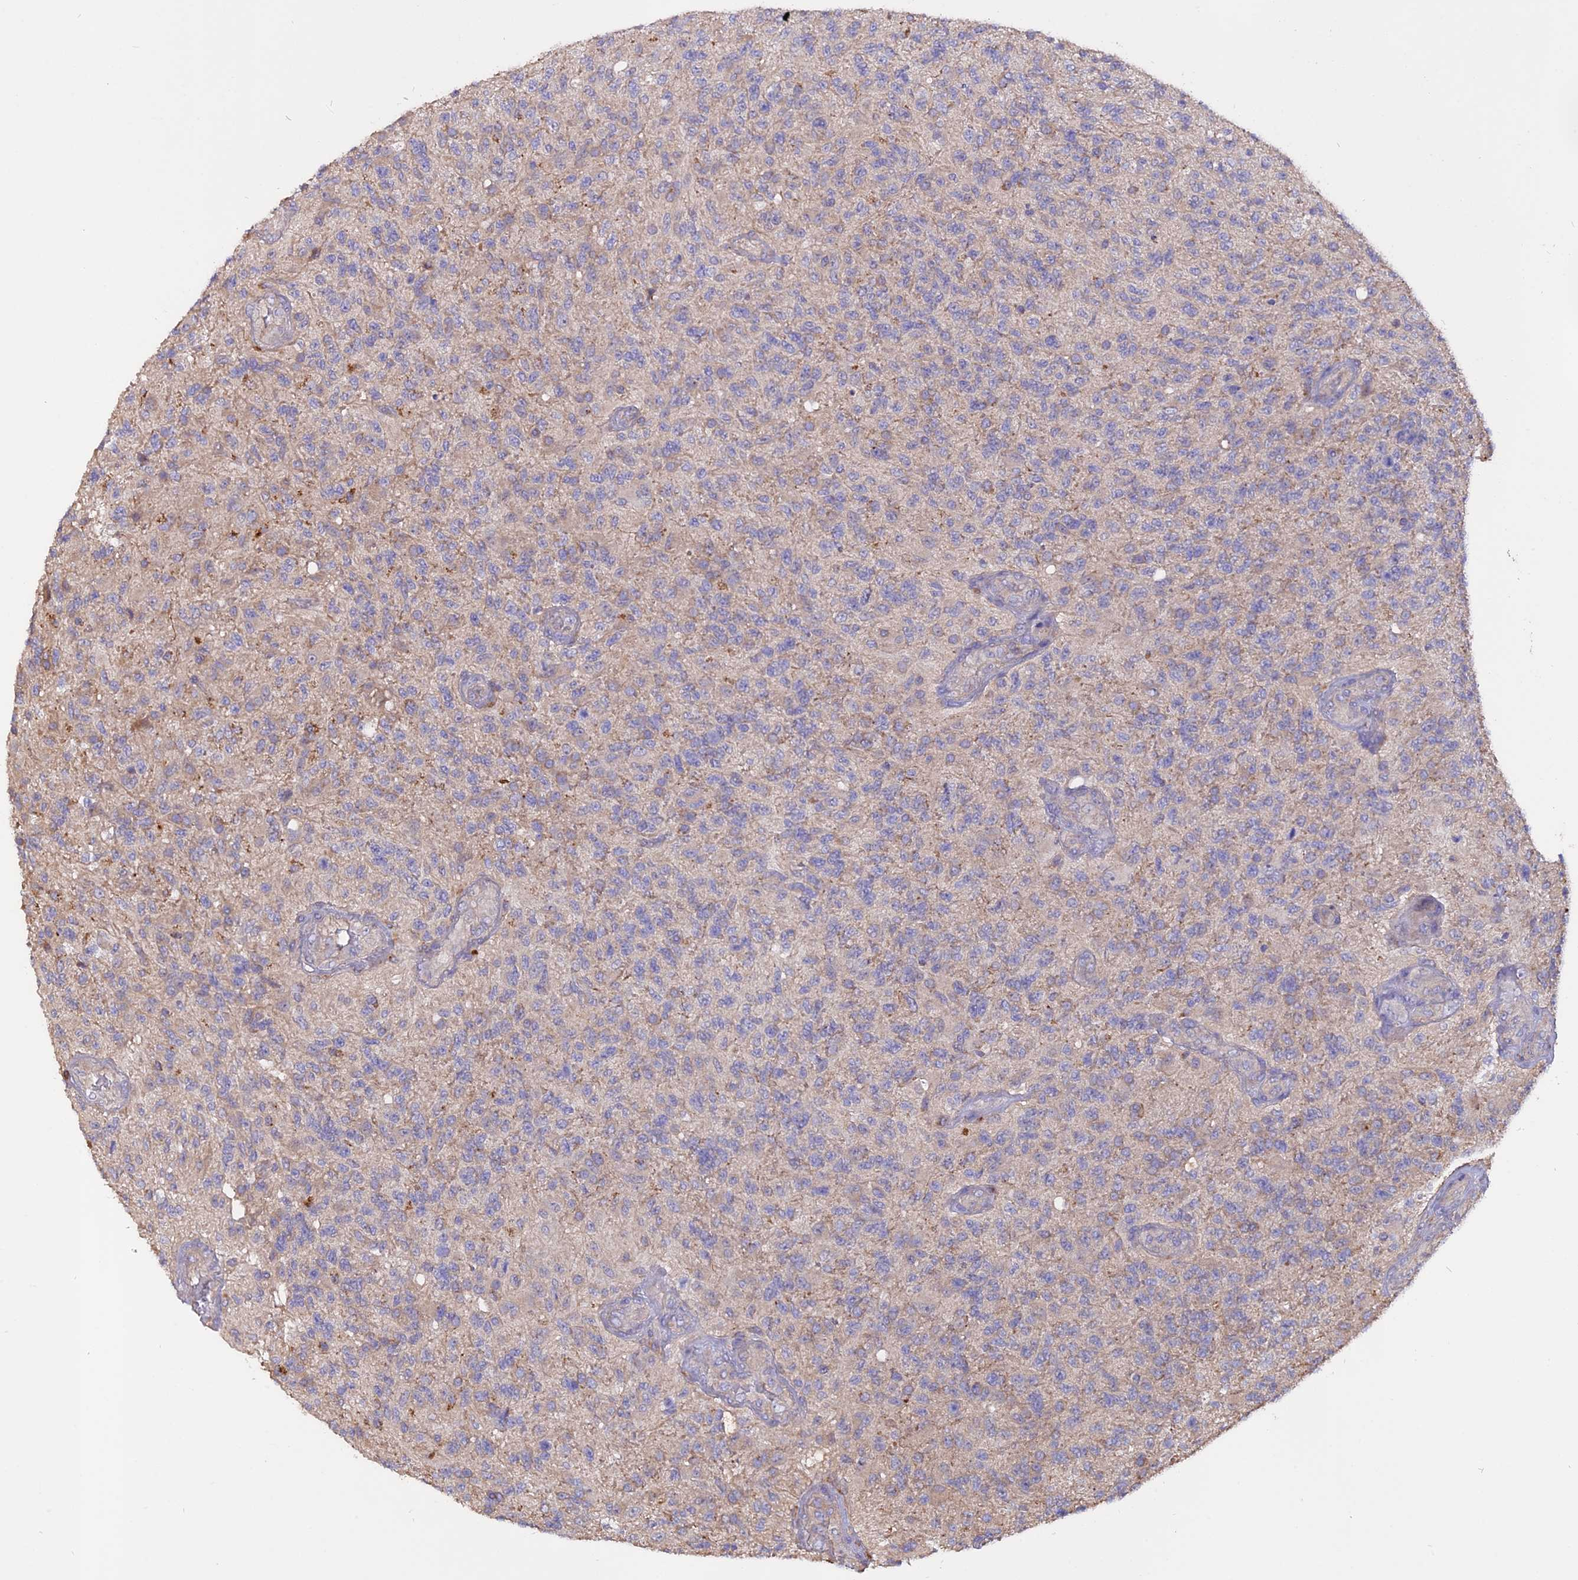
{"staining": {"intensity": "weak", "quantity": "<25%", "location": "cytoplasmic/membranous"}, "tissue": "glioma", "cell_type": "Tumor cells", "image_type": "cancer", "snomed": [{"axis": "morphology", "description": "Glioma, malignant, High grade"}, {"axis": "topography", "description": "Brain"}], "caption": "An image of human malignant glioma (high-grade) is negative for staining in tumor cells.", "gene": "CARMIL2", "patient": {"sex": "male", "age": 56}}